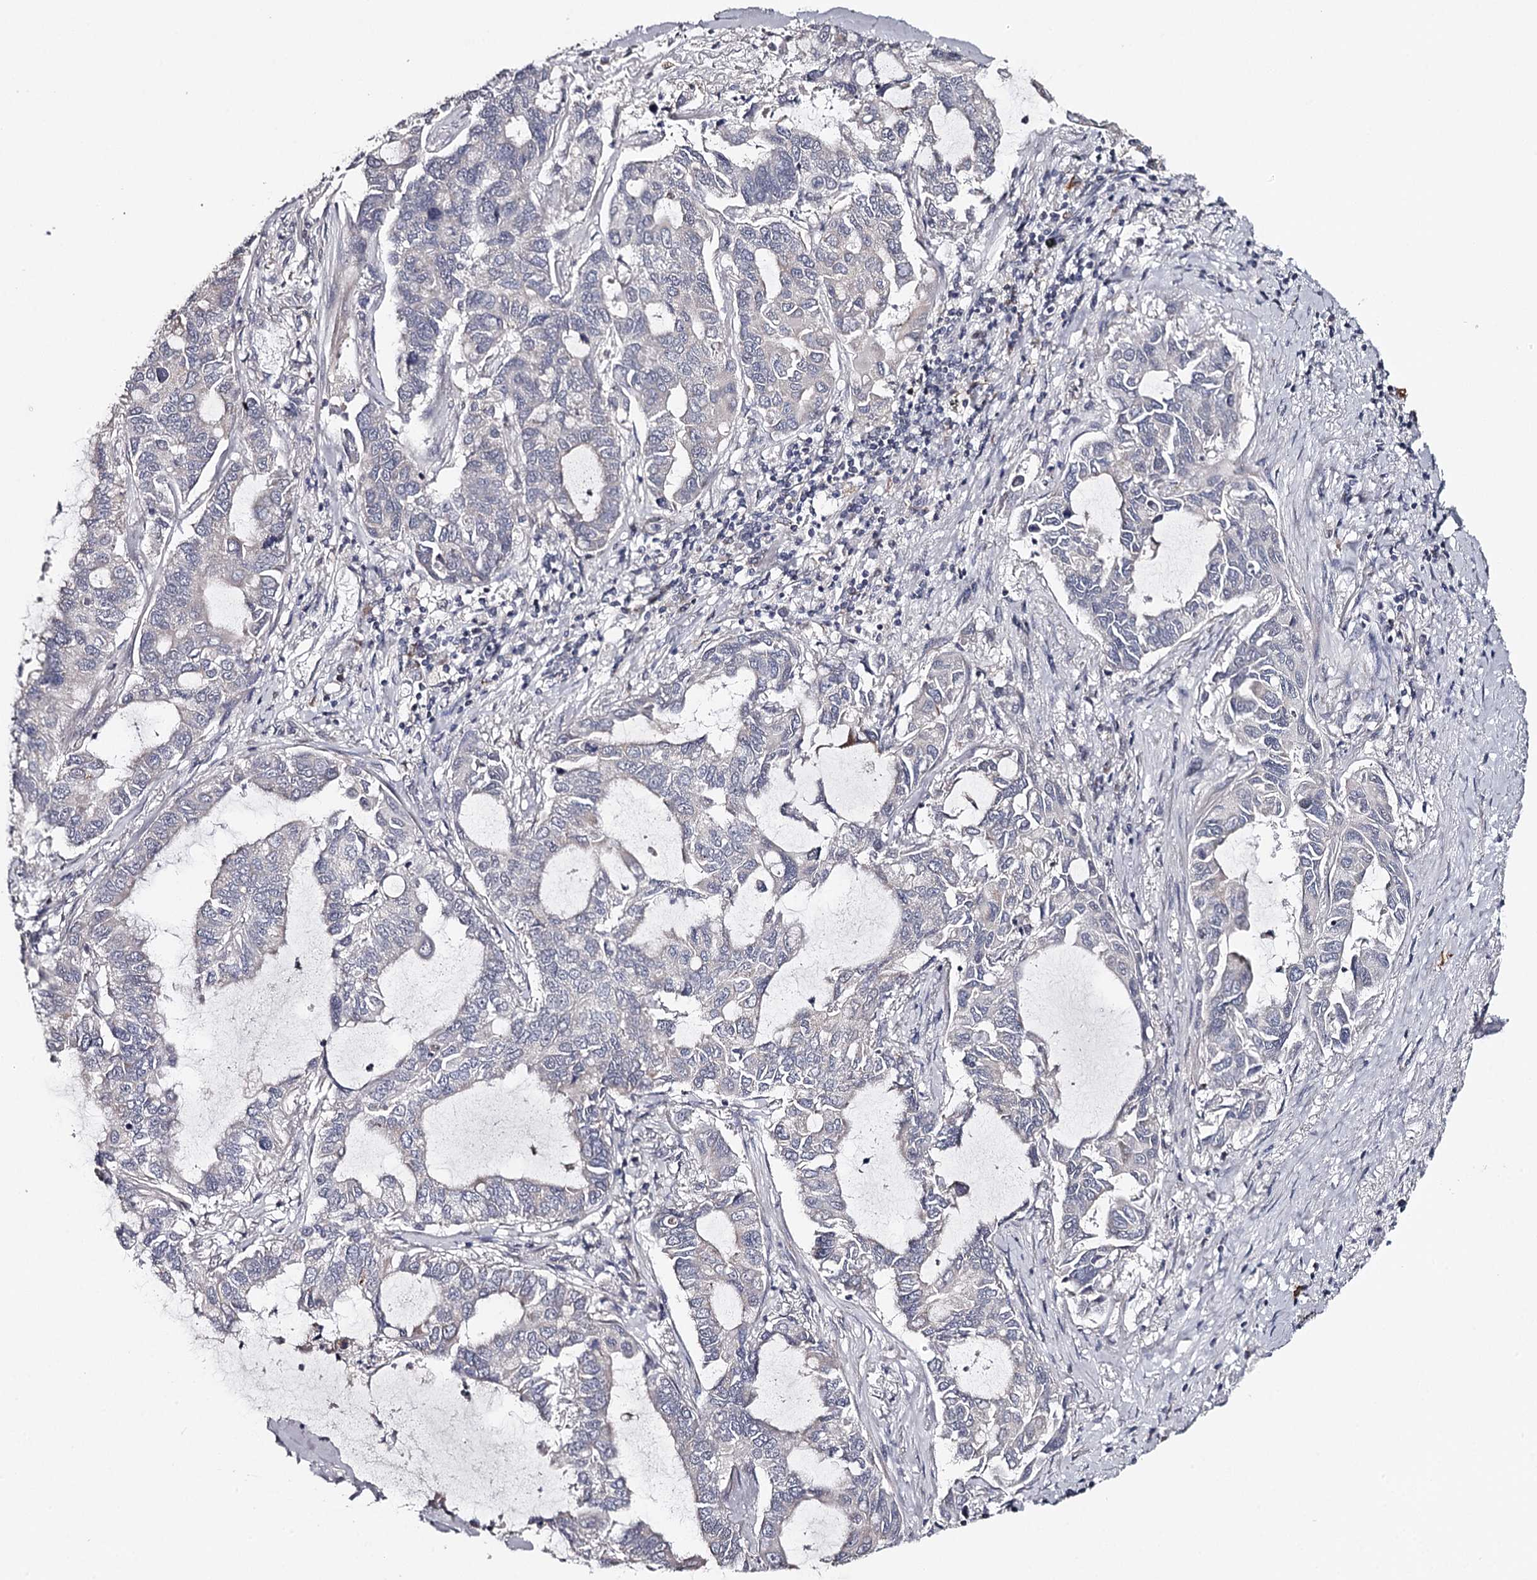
{"staining": {"intensity": "negative", "quantity": "none", "location": "none"}, "tissue": "lung cancer", "cell_type": "Tumor cells", "image_type": "cancer", "snomed": [{"axis": "morphology", "description": "Adenocarcinoma, NOS"}, {"axis": "topography", "description": "Lung"}], "caption": "Immunohistochemistry (IHC) photomicrograph of lung cancer stained for a protein (brown), which exhibits no expression in tumor cells. (Stains: DAB immunohistochemistry (IHC) with hematoxylin counter stain, Microscopy: brightfield microscopy at high magnification).", "gene": "GTSF1", "patient": {"sex": "male", "age": 64}}